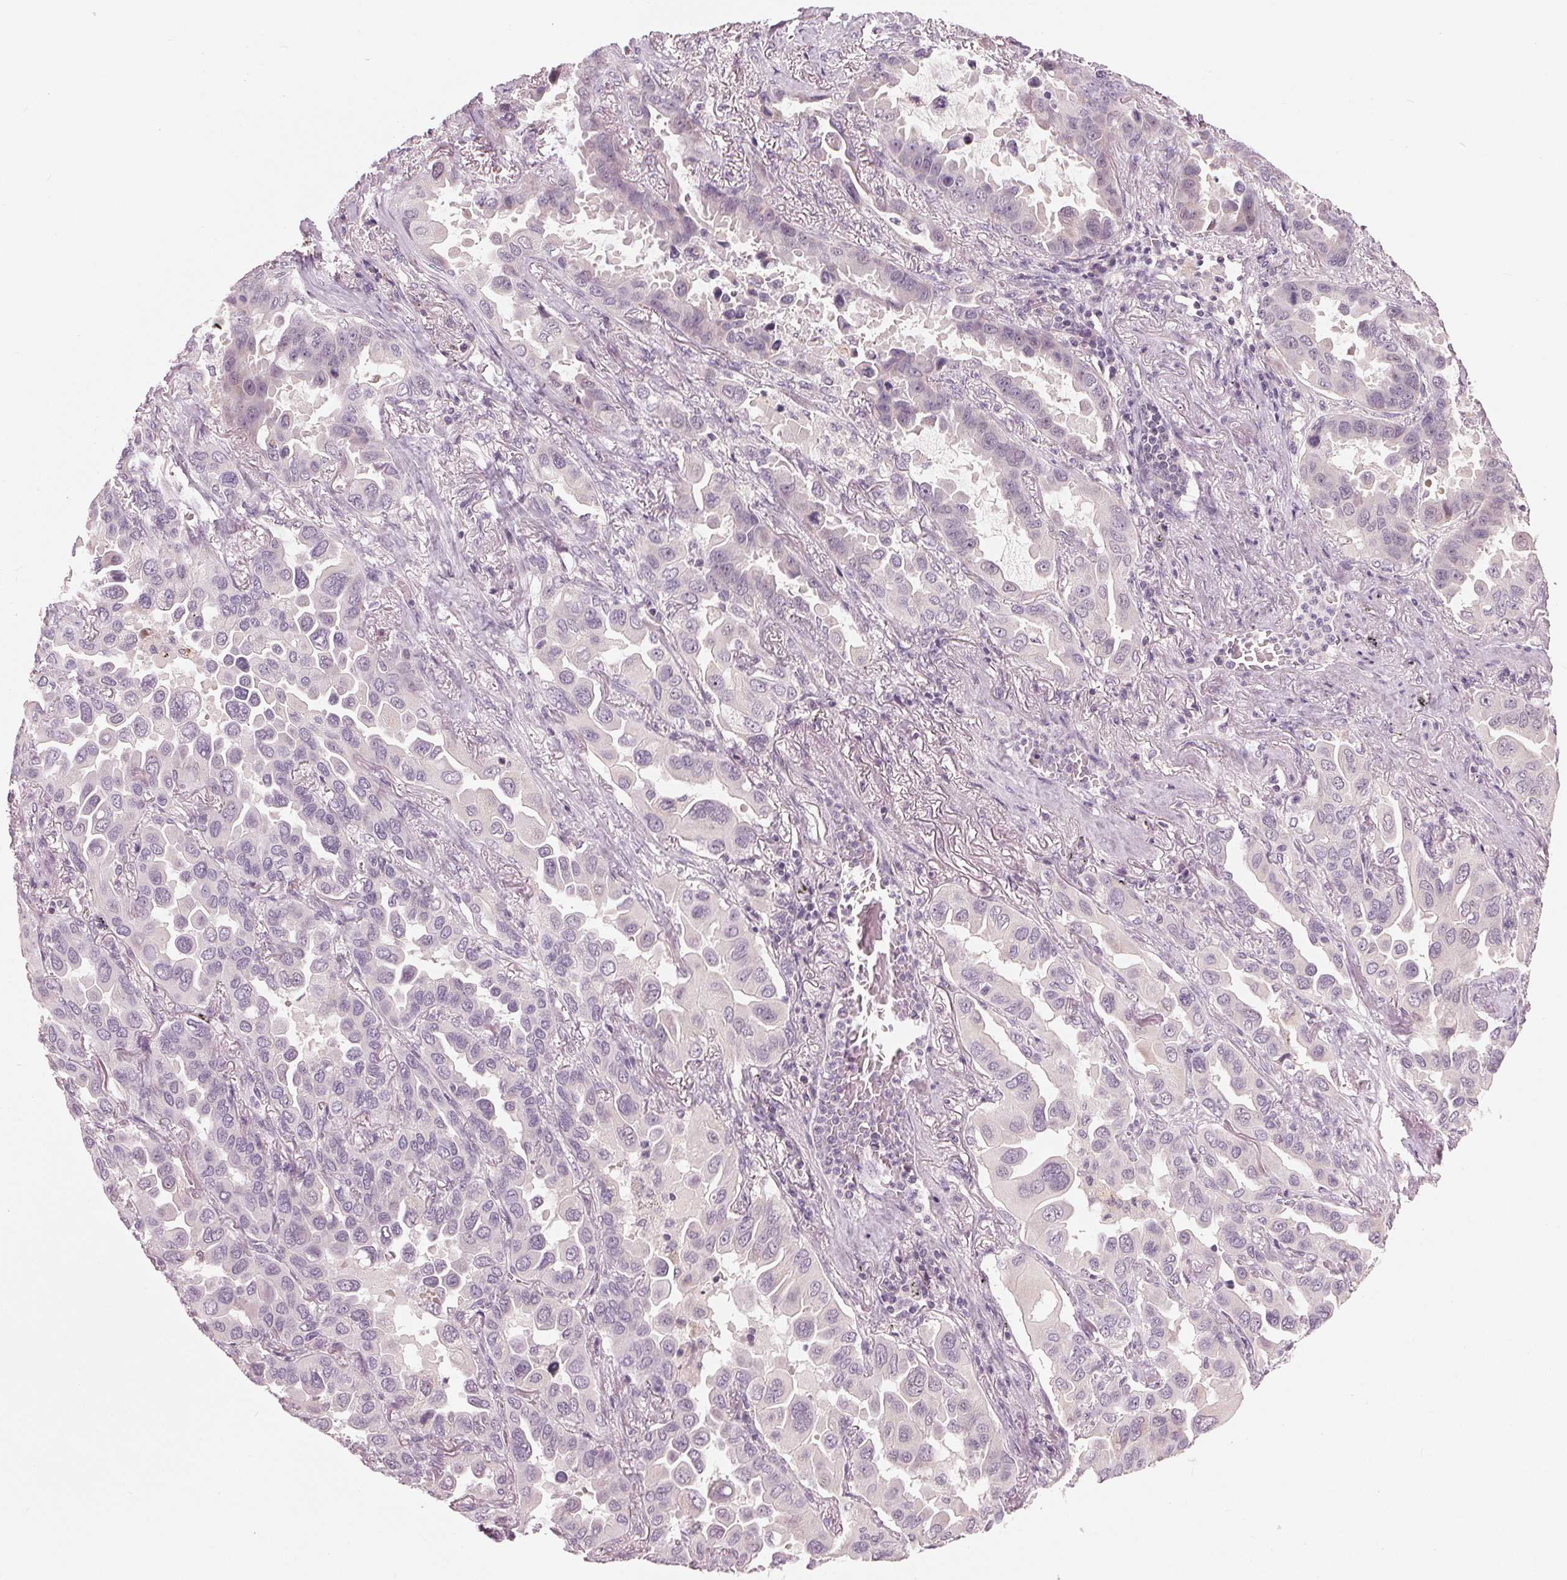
{"staining": {"intensity": "negative", "quantity": "none", "location": "none"}, "tissue": "lung cancer", "cell_type": "Tumor cells", "image_type": "cancer", "snomed": [{"axis": "morphology", "description": "Adenocarcinoma, NOS"}, {"axis": "topography", "description": "Lung"}], "caption": "Immunohistochemistry histopathology image of neoplastic tissue: human lung adenocarcinoma stained with DAB exhibits no significant protein positivity in tumor cells.", "gene": "ZNF605", "patient": {"sex": "male", "age": 64}}